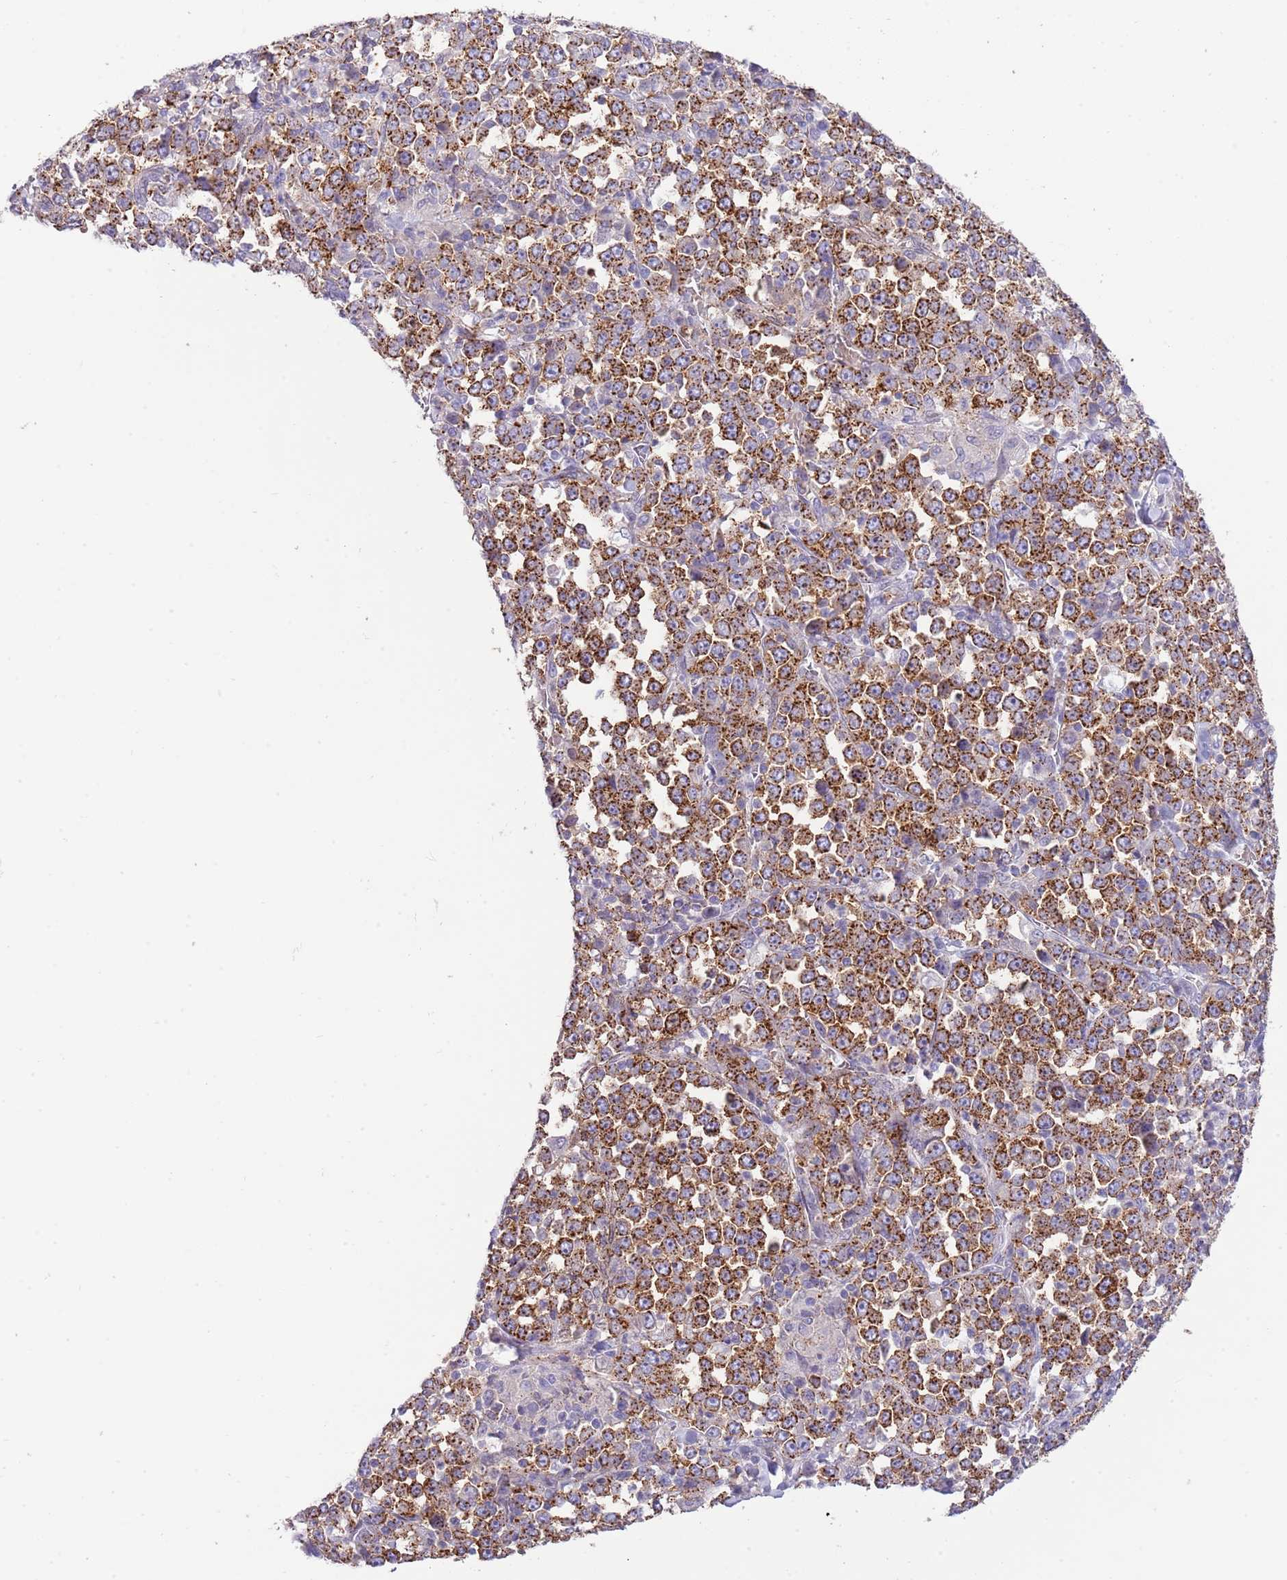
{"staining": {"intensity": "strong", "quantity": ">75%", "location": "cytoplasmic/membranous"}, "tissue": "stomach cancer", "cell_type": "Tumor cells", "image_type": "cancer", "snomed": [{"axis": "morphology", "description": "Normal tissue, NOS"}, {"axis": "morphology", "description": "Adenocarcinoma, NOS"}, {"axis": "topography", "description": "Stomach, upper"}, {"axis": "topography", "description": "Stomach"}], "caption": "The immunohistochemical stain labels strong cytoplasmic/membranous staining in tumor cells of stomach adenocarcinoma tissue. Using DAB (3,3'-diaminobenzidine) (brown) and hematoxylin (blue) stains, captured at high magnification using brightfield microscopy.", "gene": "ABHD17A", "patient": {"sex": "male", "age": 59}}